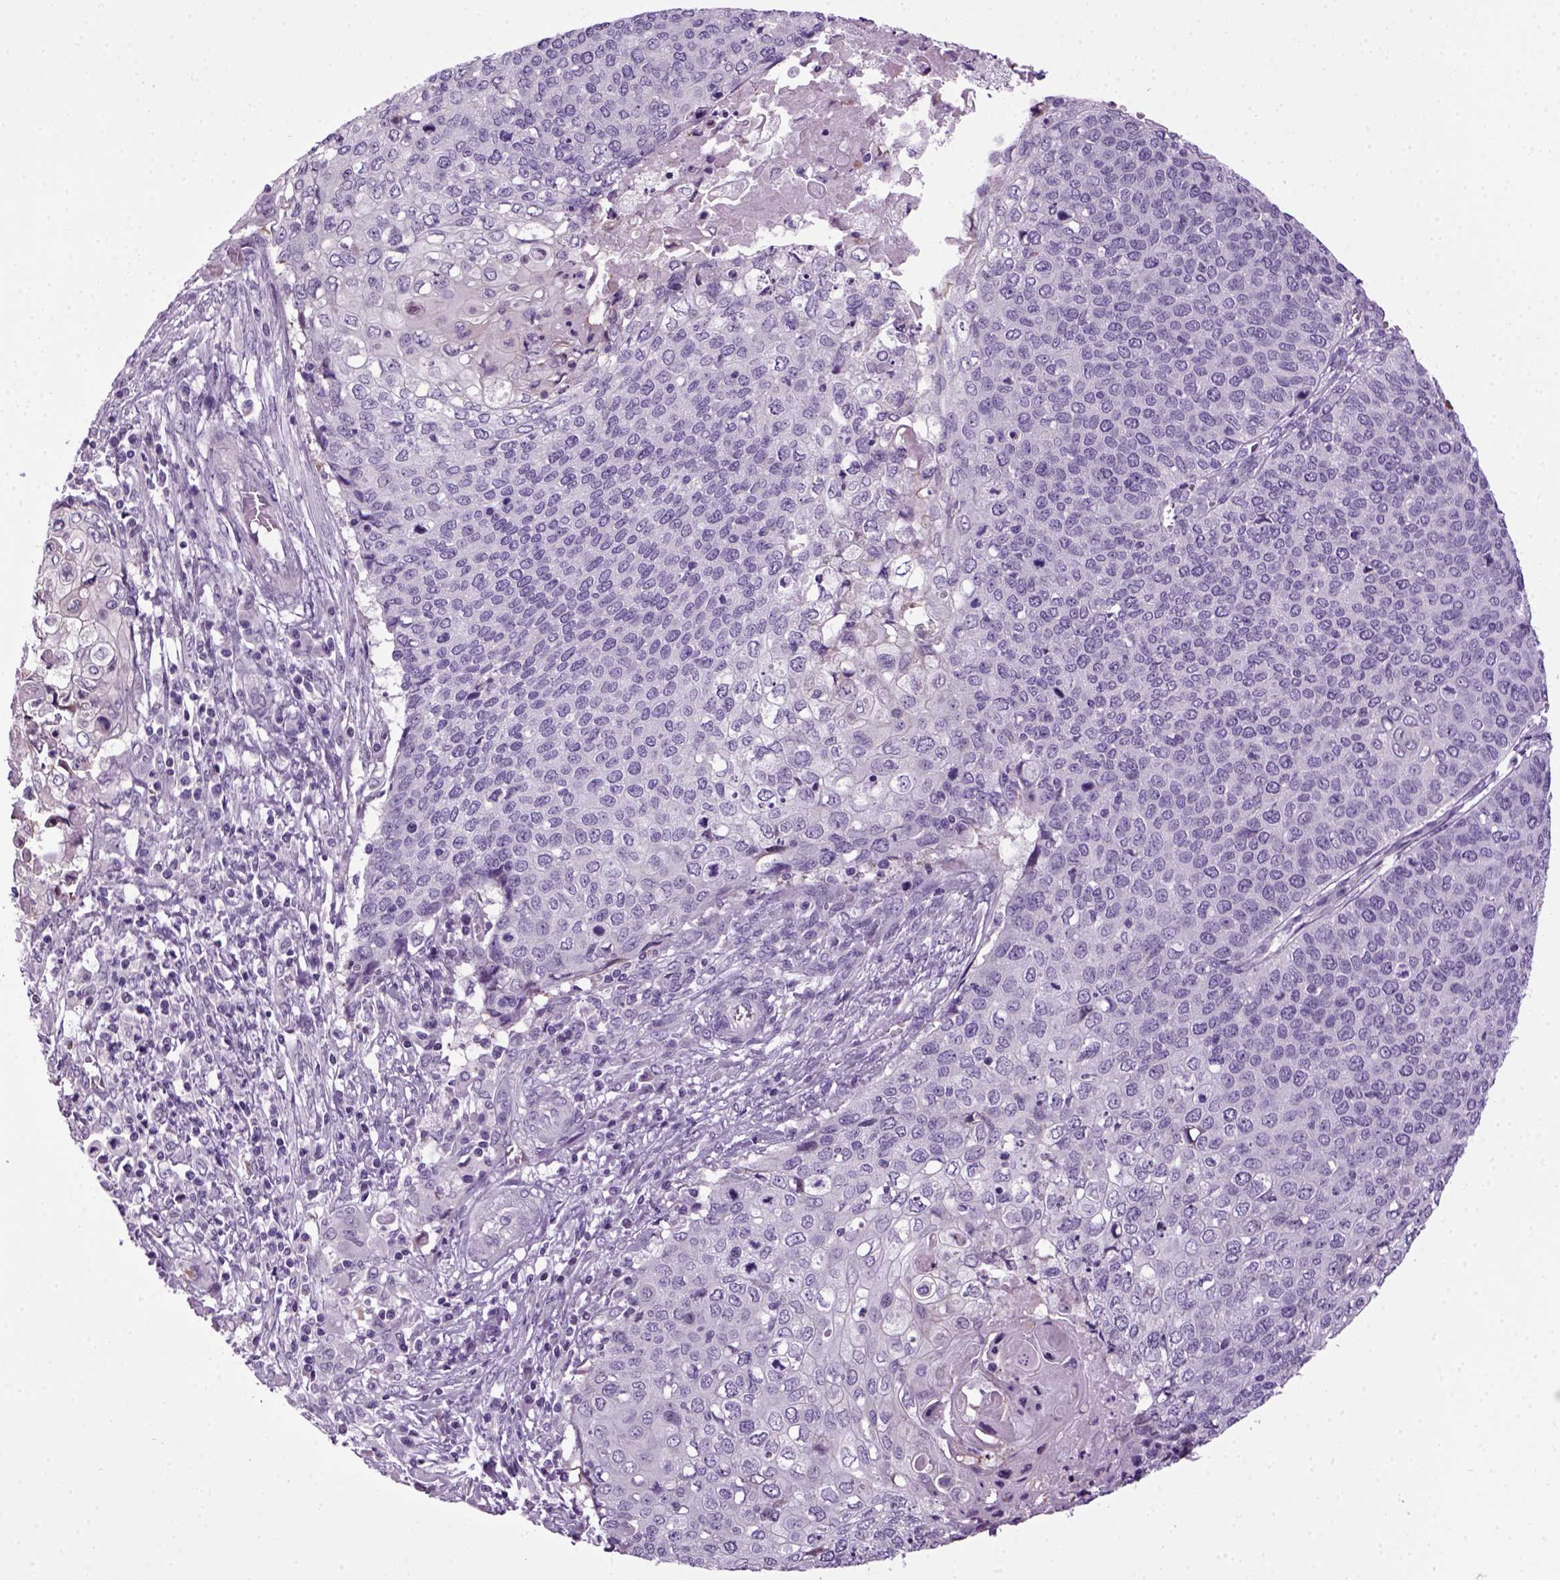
{"staining": {"intensity": "negative", "quantity": "none", "location": "none"}, "tissue": "cervical cancer", "cell_type": "Tumor cells", "image_type": "cancer", "snomed": [{"axis": "morphology", "description": "Squamous cell carcinoma, NOS"}, {"axis": "topography", "description": "Cervix"}], "caption": "Cervical cancer (squamous cell carcinoma) was stained to show a protein in brown. There is no significant expression in tumor cells. The staining was performed using DAB (3,3'-diaminobenzidine) to visualize the protein expression in brown, while the nuclei were stained in blue with hematoxylin (Magnification: 20x).", "gene": "HMCN2", "patient": {"sex": "female", "age": 39}}